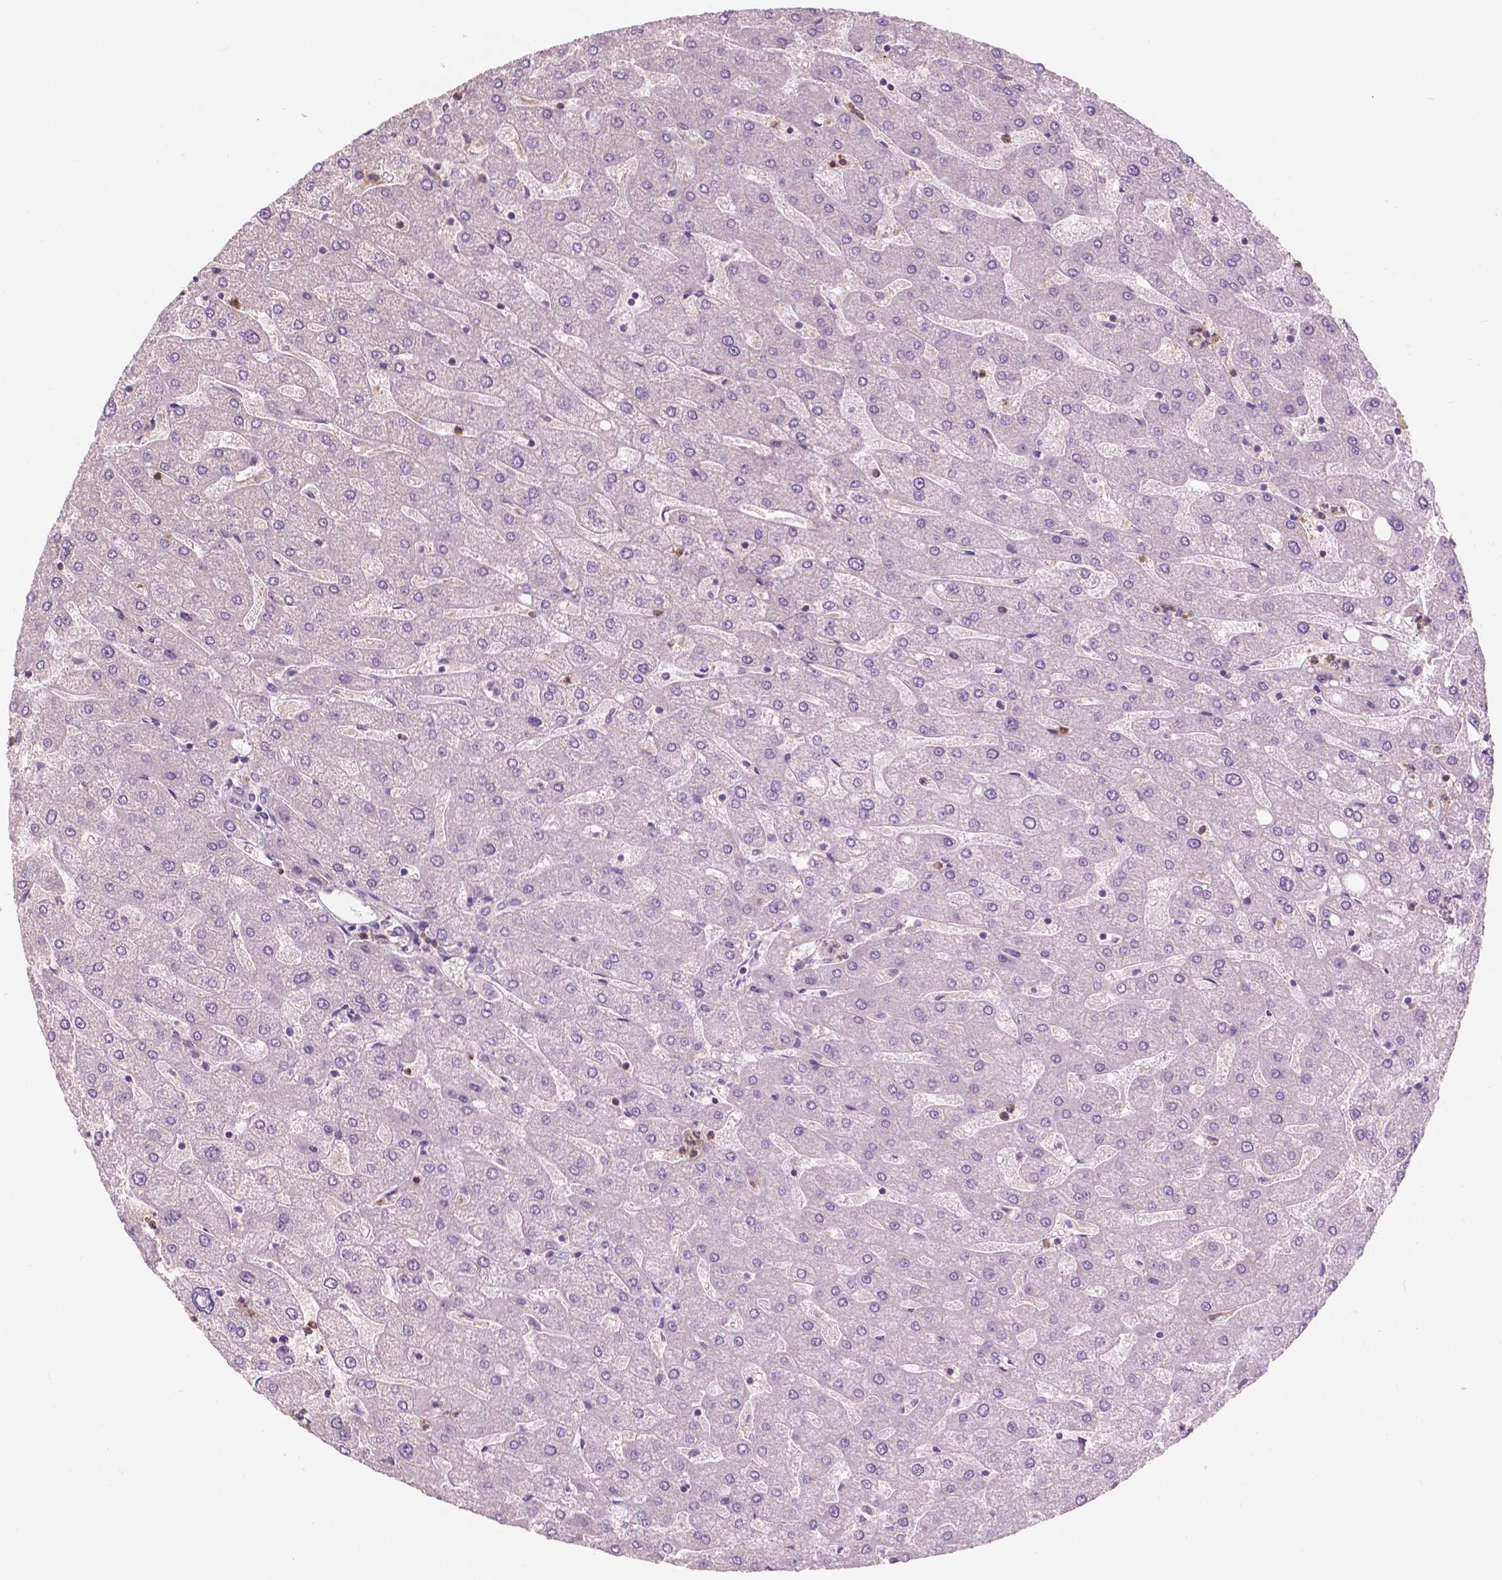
{"staining": {"intensity": "negative", "quantity": "none", "location": "none"}, "tissue": "liver", "cell_type": "Cholangiocytes", "image_type": "normal", "snomed": [{"axis": "morphology", "description": "Normal tissue, NOS"}, {"axis": "topography", "description": "Liver"}], "caption": "An image of human liver is negative for staining in cholangiocytes. Brightfield microscopy of IHC stained with DAB (3,3'-diaminobenzidine) (brown) and hematoxylin (blue), captured at high magnification.", "gene": "SEMA4A", "patient": {"sex": "male", "age": 67}}